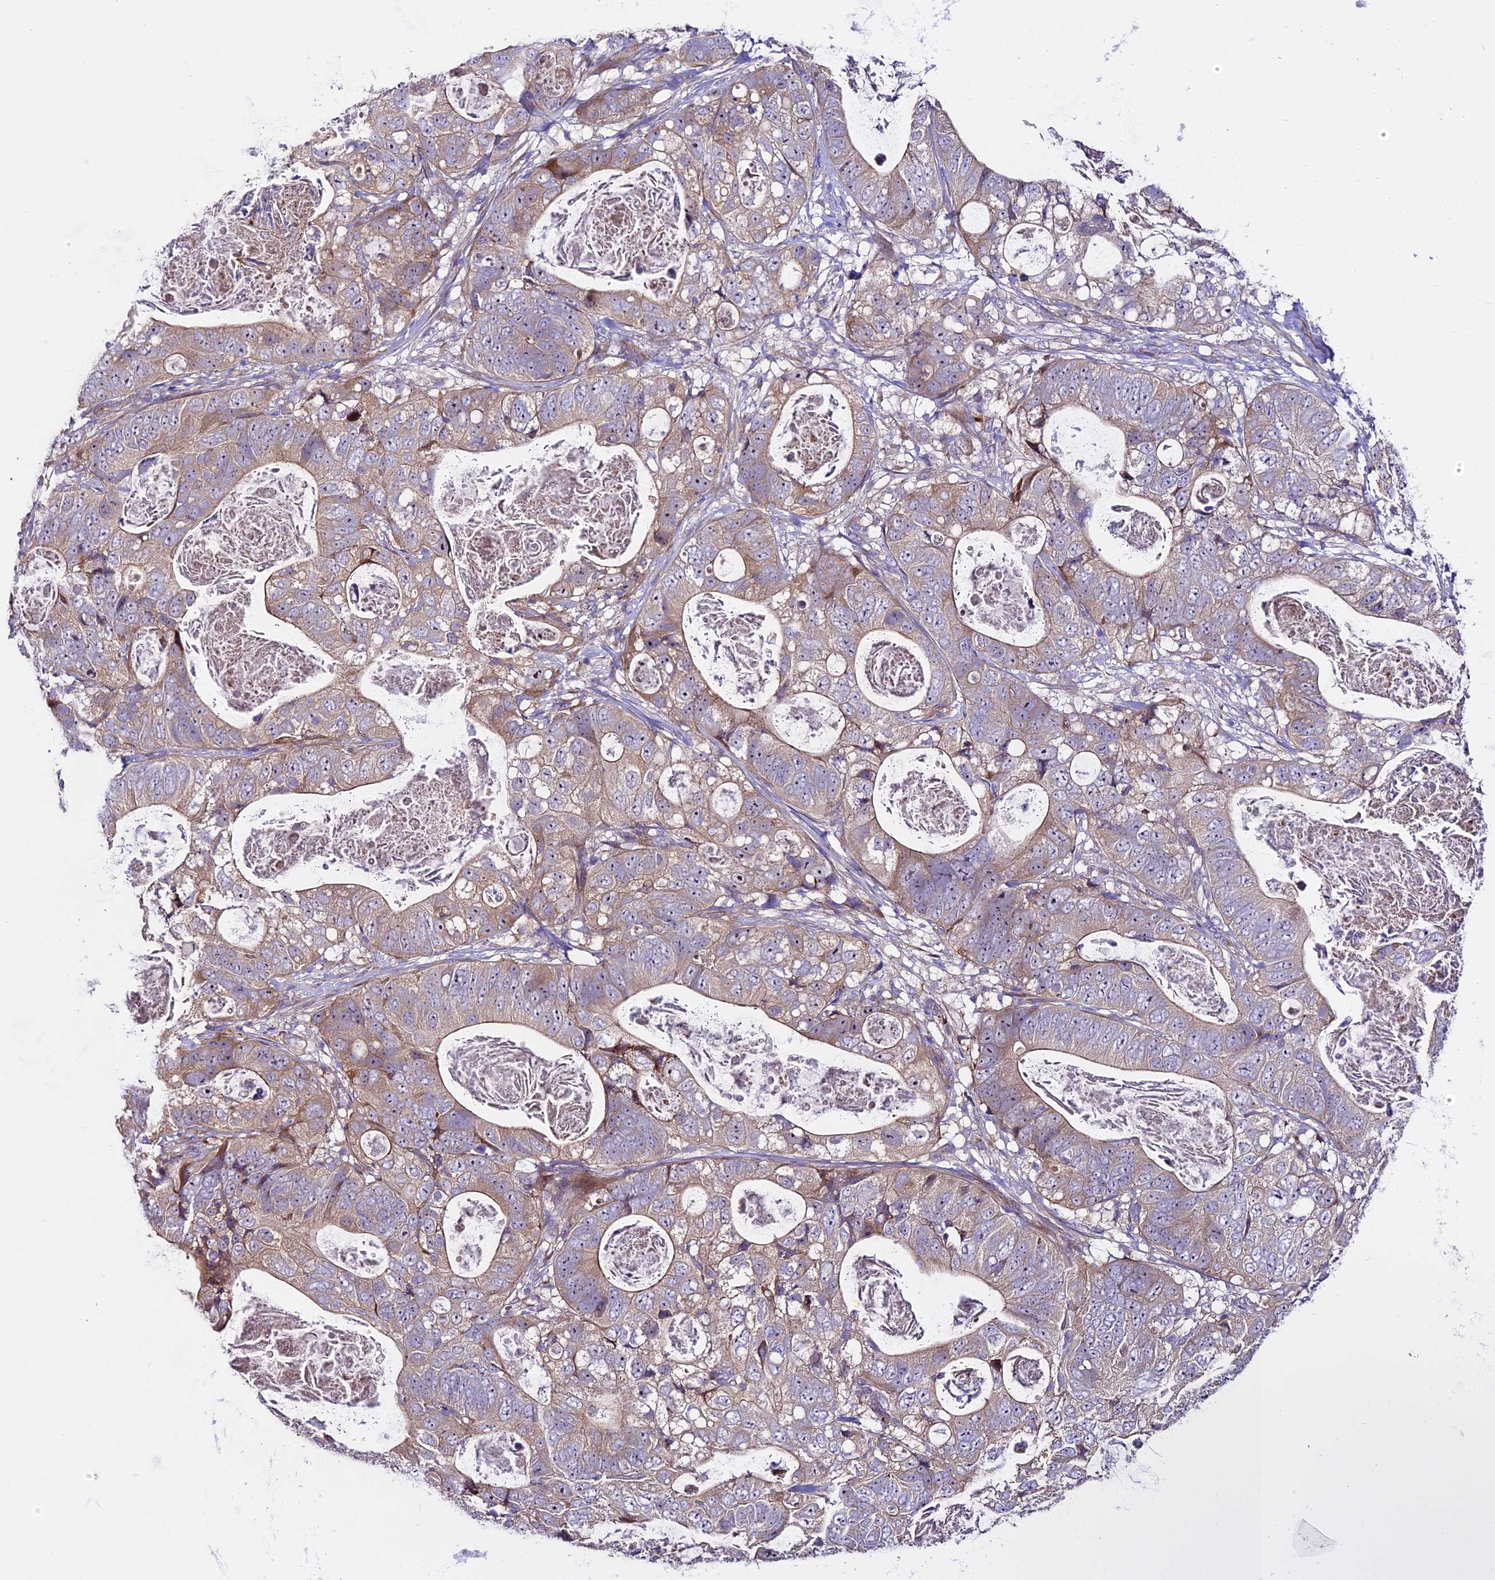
{"staining": {"intensity": "weak", "quantity": "<25%", "location": "cytoplasmic/membranous"}, "tissue": "stomach cancer", "cell_type": "Tumor cells", "image_type": "cancer", "snomed": [{"axis": "morphology", "description": "Normal tissue, NOS"}, {"axis": "morphology", "description": "Adenocarcinoma, NOS"}, {"axis": "topography", "description": "Stomach"}], "caption": "Protein analysis of stomach cancer demonstrates no significant staining in tumor cells. (Stains: DAB immunohistochemistry with hematoxylin counter stain, Microscopy: brightfield microscopy at high magnification).", "gene": "SPIRE1", "patient": {"sex": "female", "age": 89}}